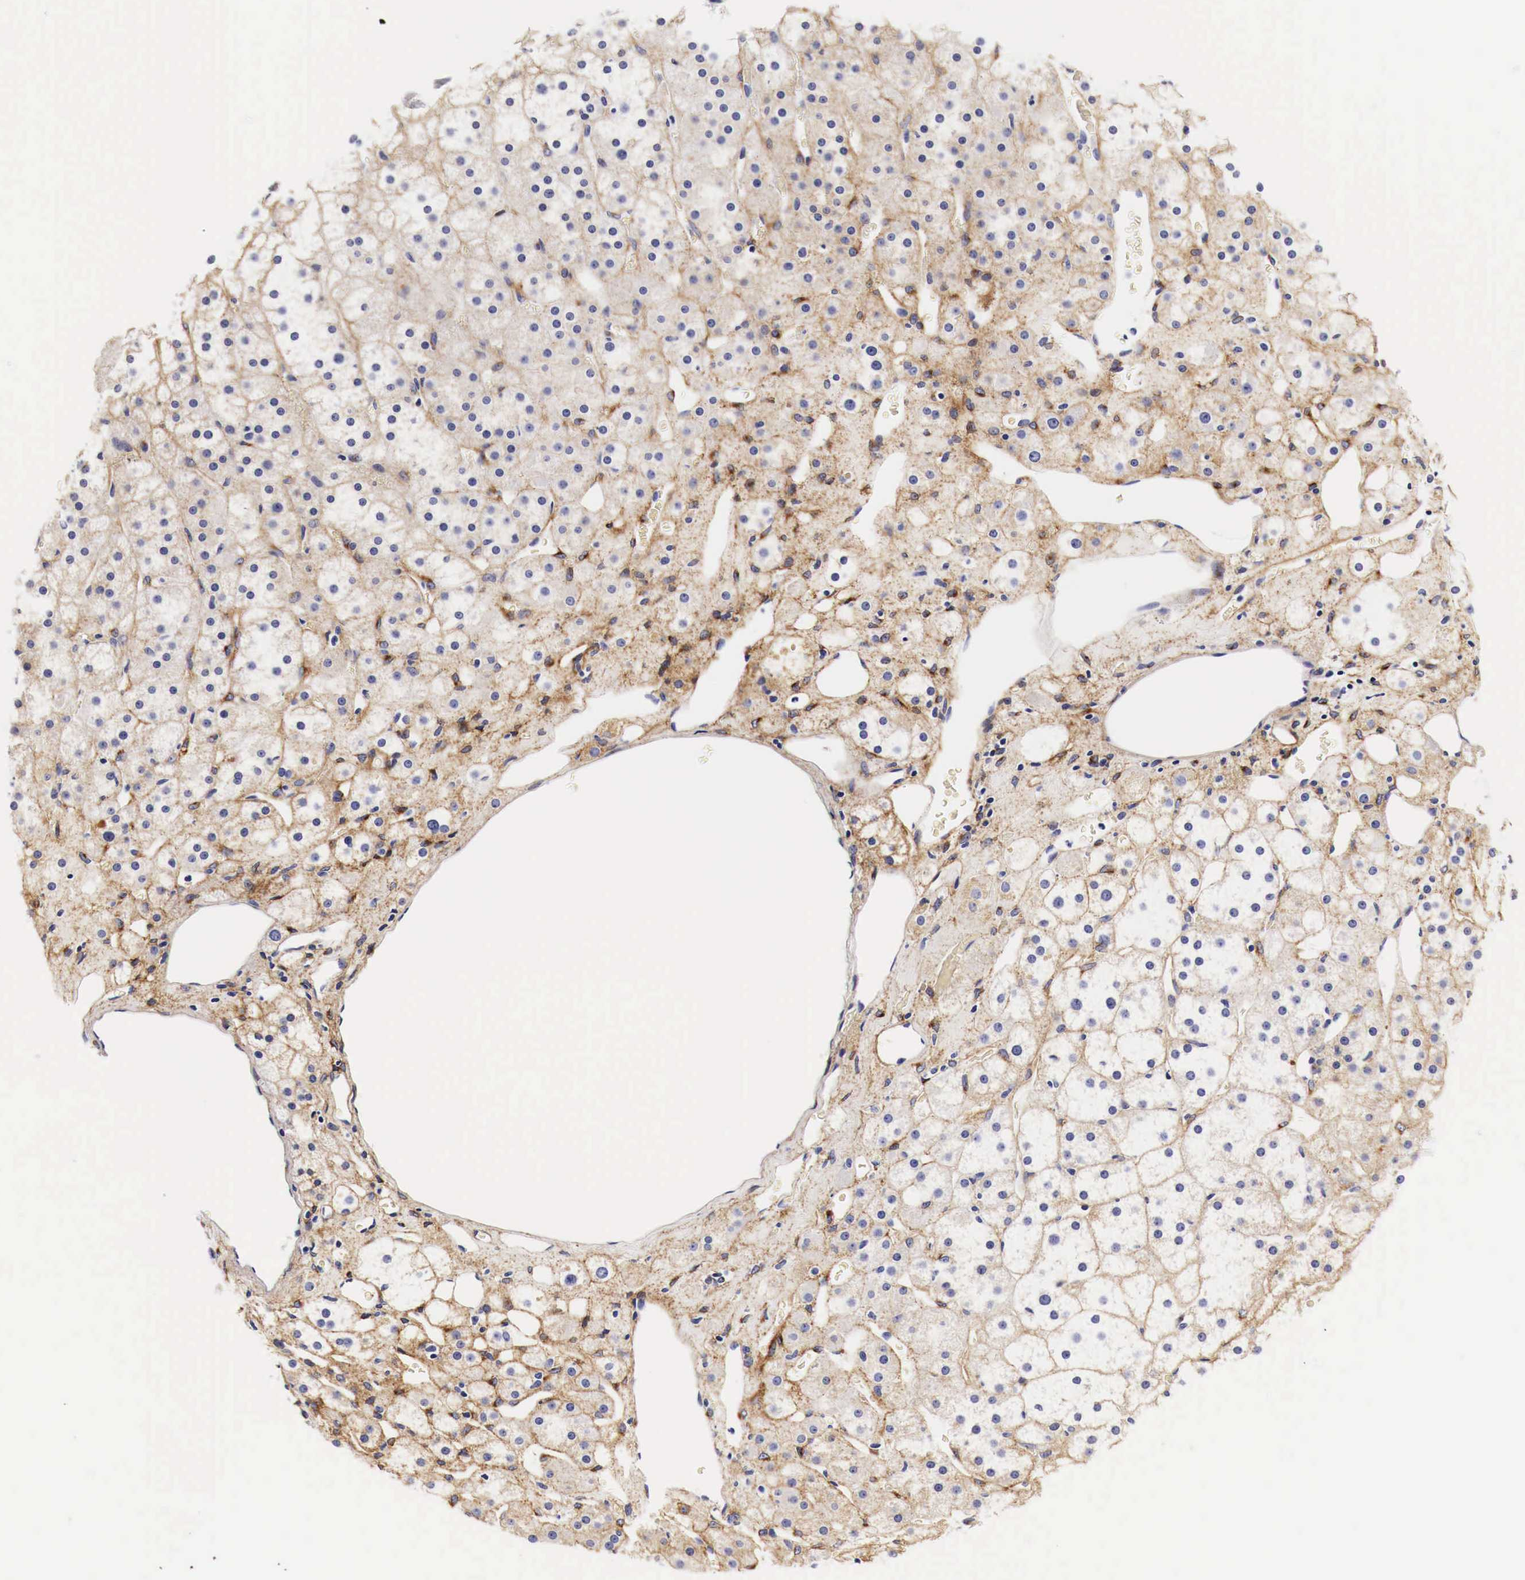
{"staining": {"intensity": "moderate", "quantity": ">75%", "location": "cytoplasmic/membranous"}, "tissue": "adrenal gland", "cell_type": "Glandular cells", "image_type": "normal", "snomed": [{"axis": "morphology", "description": "Normal tissue, NOS"}, {"axis": "topography", "description": "Adrenal gland"}], "caption": "An immunohistochemistry (IHC) image of benign tissue is shown. Protein staining in brown shows moderate cytoplasmic/membranous positivity in adrenal gland within glandular cells. Immunohistochemistry (ihc) stains the protein in brown and the nuclei are stained blue.", "gene": "EGFR", "patient": {"sex": "male", "age": 57}}